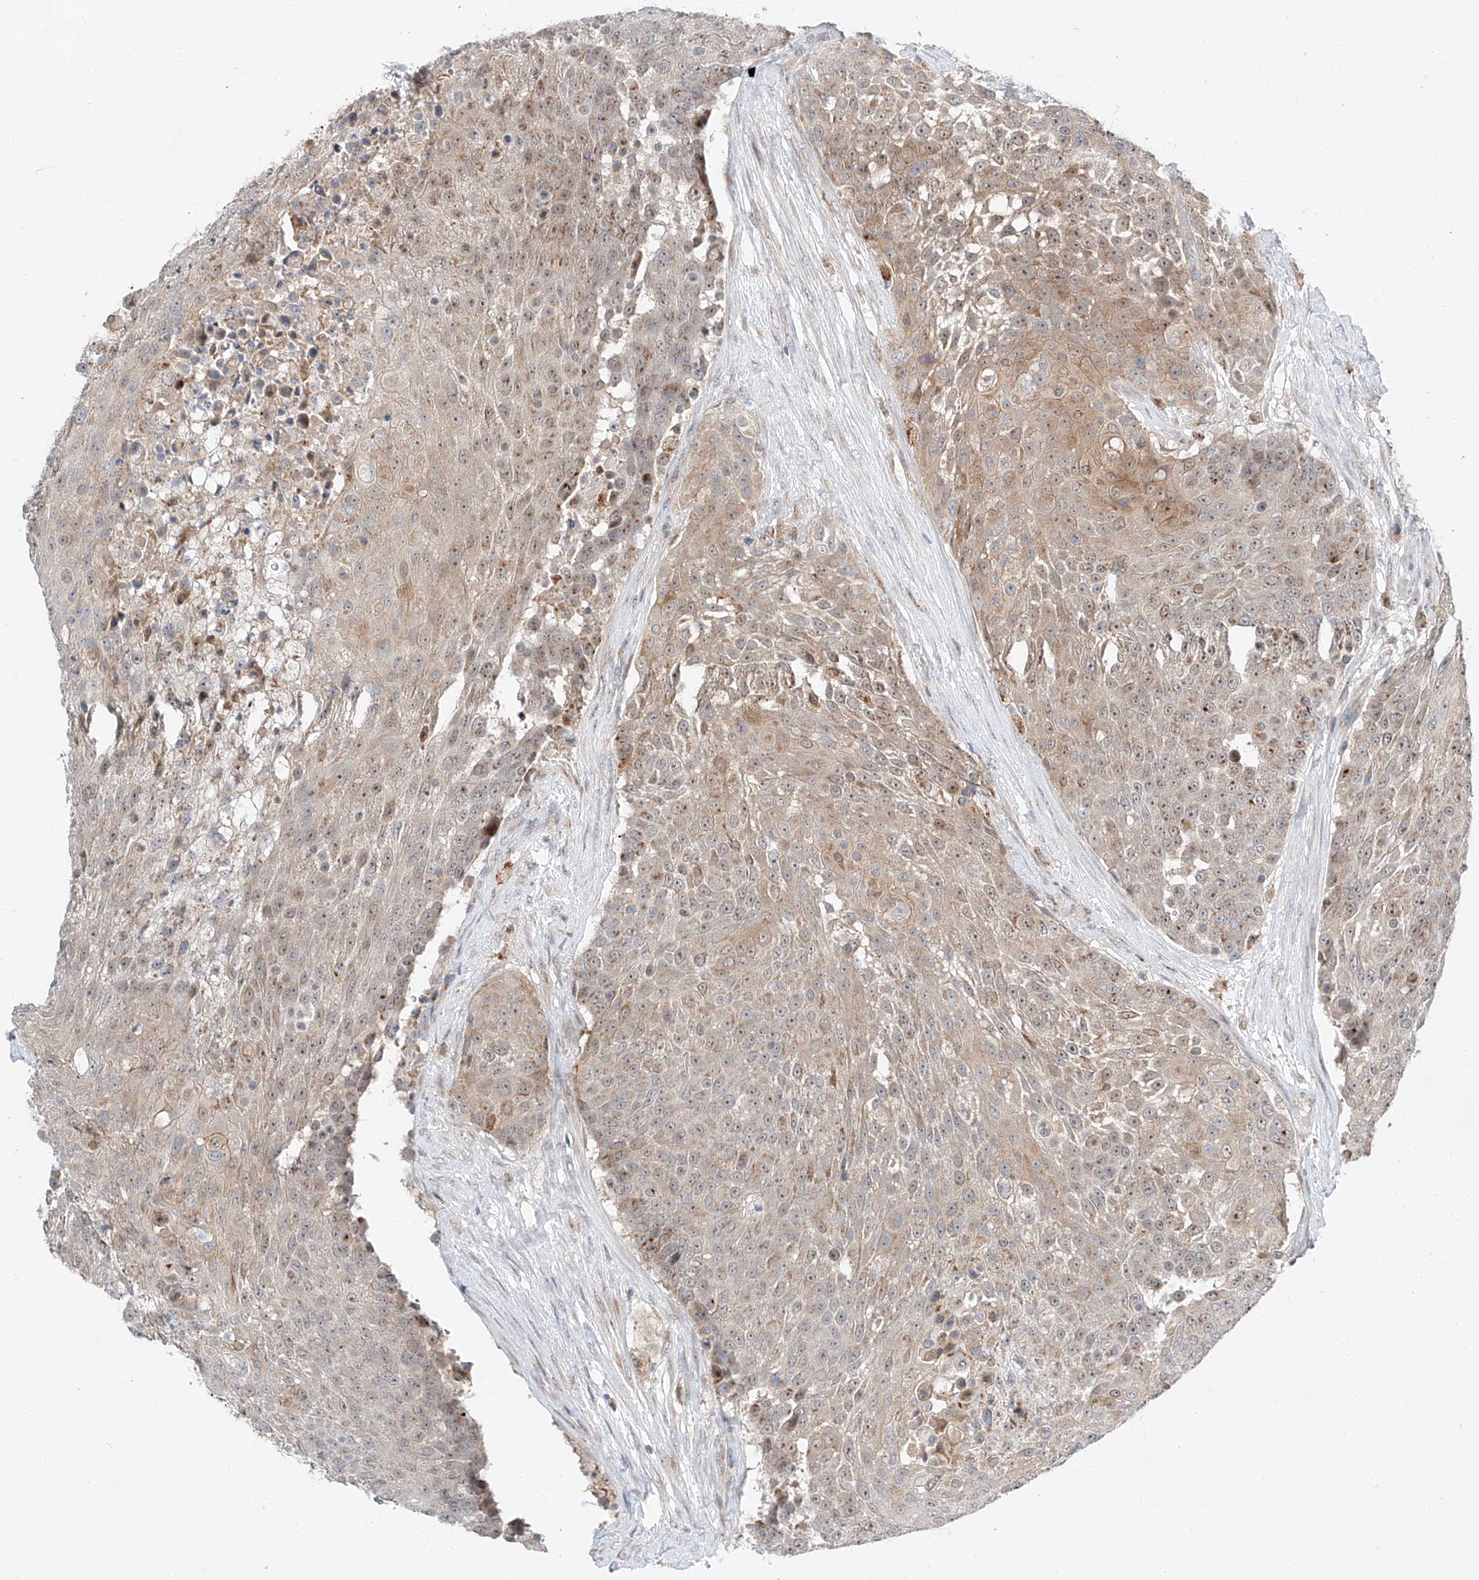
{"staining": {"intensity": "moderate", "quantity": "25%-75%", "location": "cytoplasmic/membranous,nuclear"}, "tissue": "urothelial cancer", "cell_type": "Tumor cells", "image_type": "cancer", "snomed": [{"axis": "morphology", "description": "Urothelial carcinoma, High grade"}, {"axis": "topography", "description": "Urinary bladder"}], "caption": "Urothelial cancer tissue demonstrates moderate cytoplasmic/membranous and nuclear expression in about 25%-75% of tumor cells, visualized by immunohistochemistry. (IHC, brightfield microscopy, high magnification).", "gene": "CLDND1", "patient": {"sex": "female", "age": 63}}